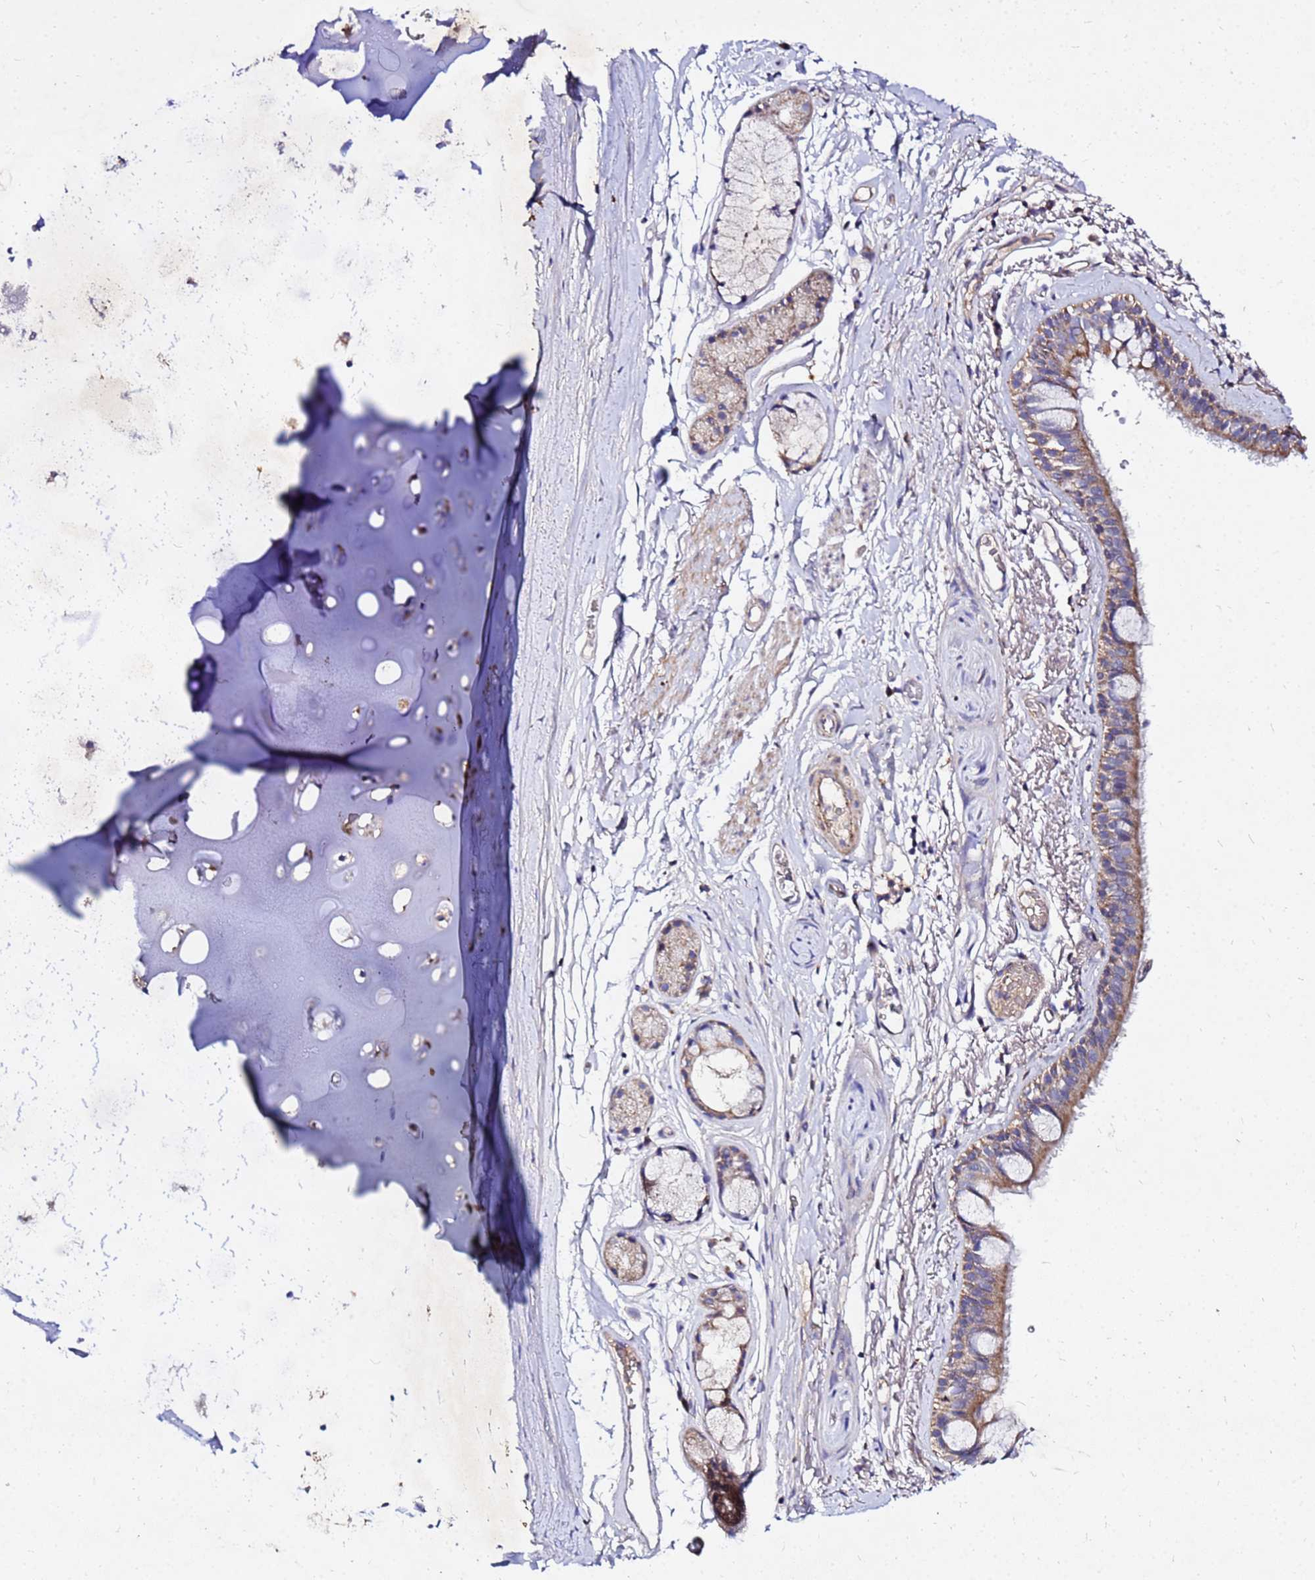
{"staining": {"intensity": "negative", "quantity": "none", "location": "none"}, "tissue": "adipose tissue", "cell_type": "Adipocytes", "image_type": "normal", "snomed": [{"axis": "morphology", "description": "Normal tissue, NOS"}, {"axis": "topography", "description": "Lymph node"}, {"axis": "topography", "description": "Bronchus"}], "caption": "A high-resolution micrograph shows immunohistochemistry (IHC) staining of benign adipose tissue, which reveals no significant positivity in adipocytes. (DAB immunohistochemistry (IHC) visualized using brightfield microscopy, high magnification).", "gene": "COX14", "patient": {"sex": "male", "age": 63}}